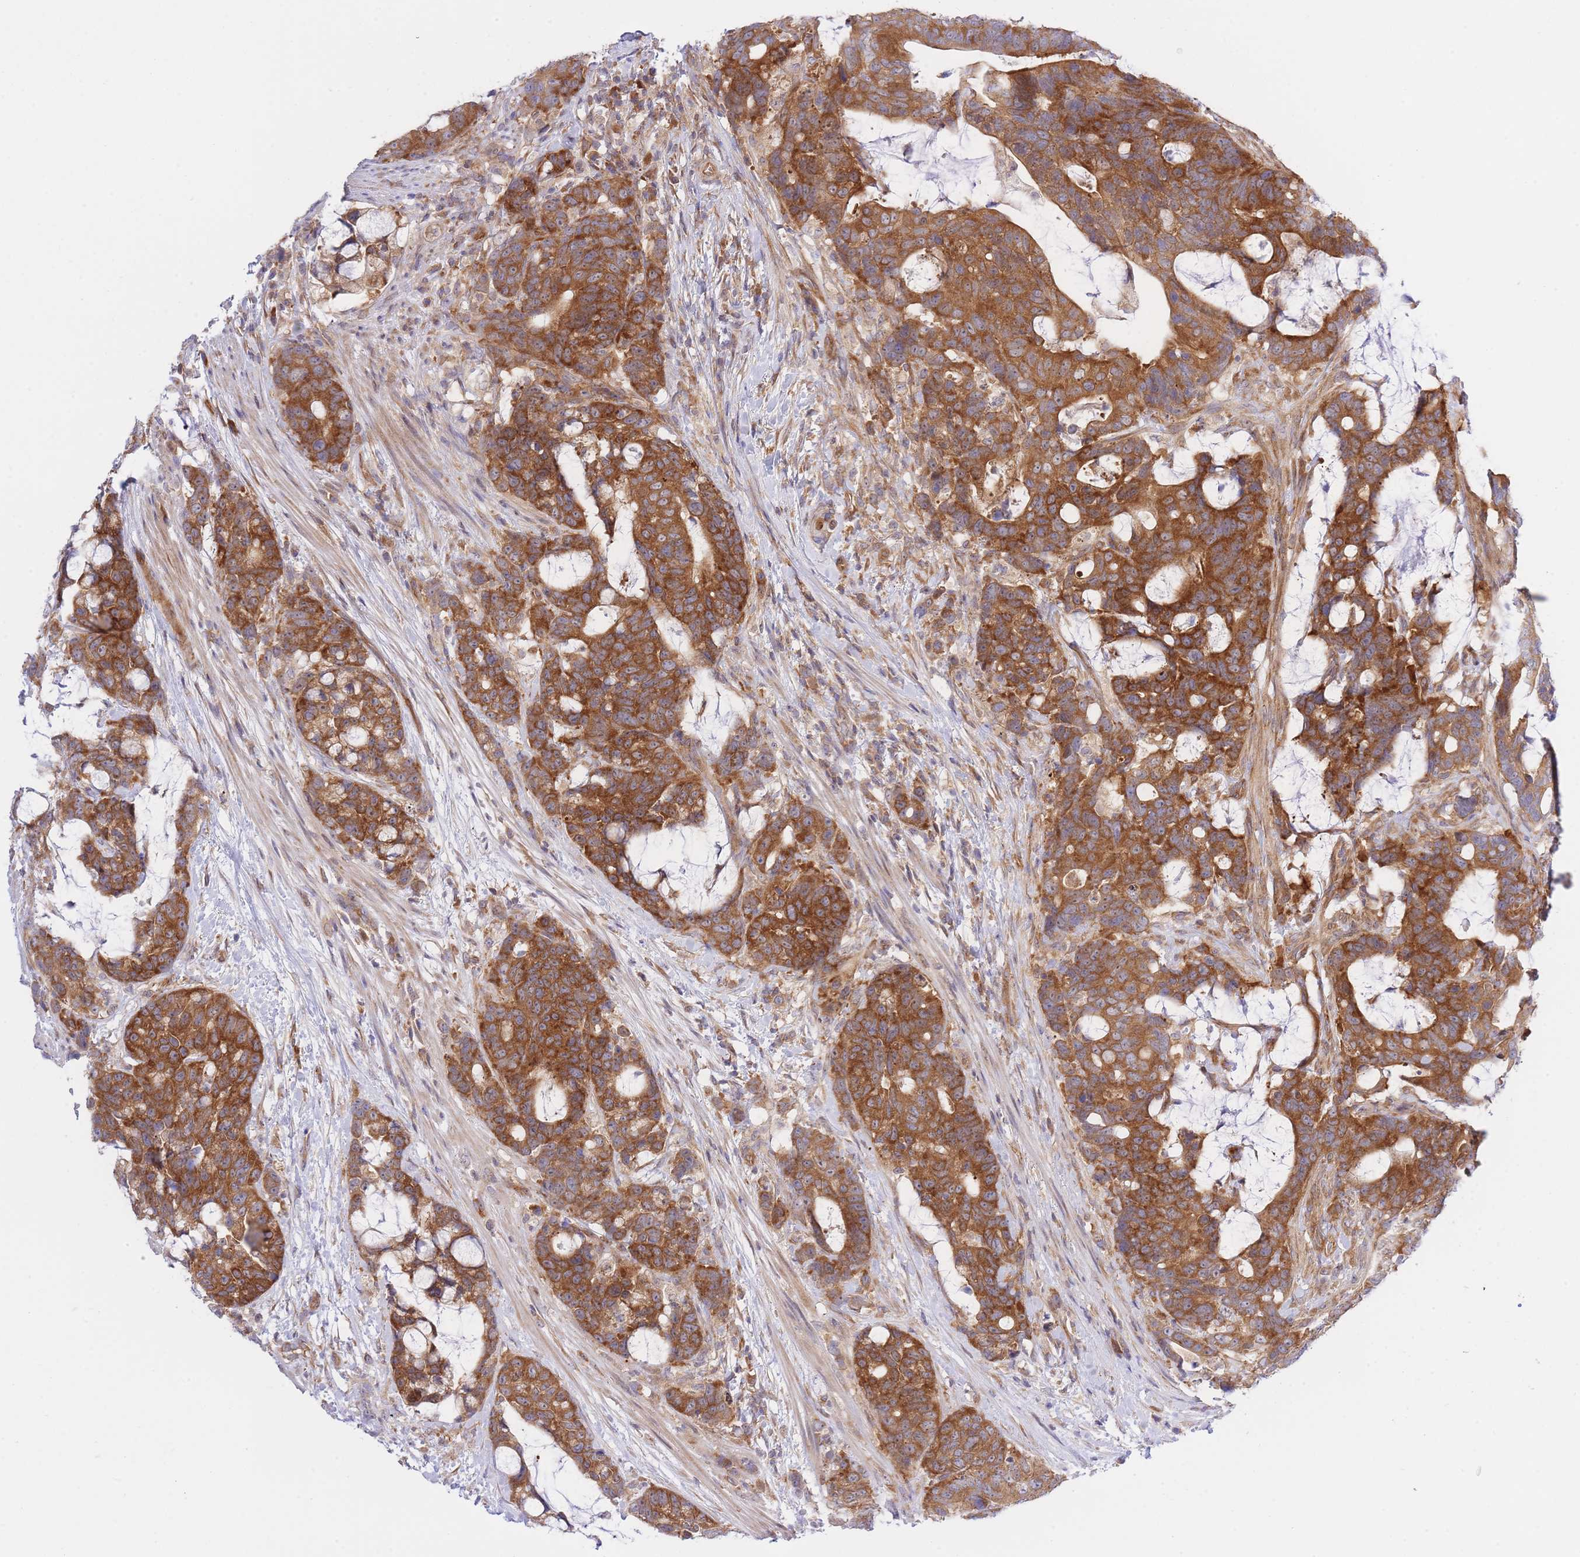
{"staining": {"intensity": "strong", "quantity": ">75%", "location": "cytoplasmic/membranous"}, "tissue": "colorectal cancer", "cell_type": "Tumor cells", "image_type": "cancer", "snomed": [{"axis": "morphology", "description": "Adenocarcinoma, NOS"}, {"axis": "topography", "description": "Colon"}], "caption": "Strong cytoplasmic/membranous protein expression is present in about >75% of tumor cells in colorectal cancer (adenocarcinoma). (DAB IHC with brightfield microscopy, high magnification).", "gene": "EIF2B2", "patient": {"sex": "female", "age": 82}}